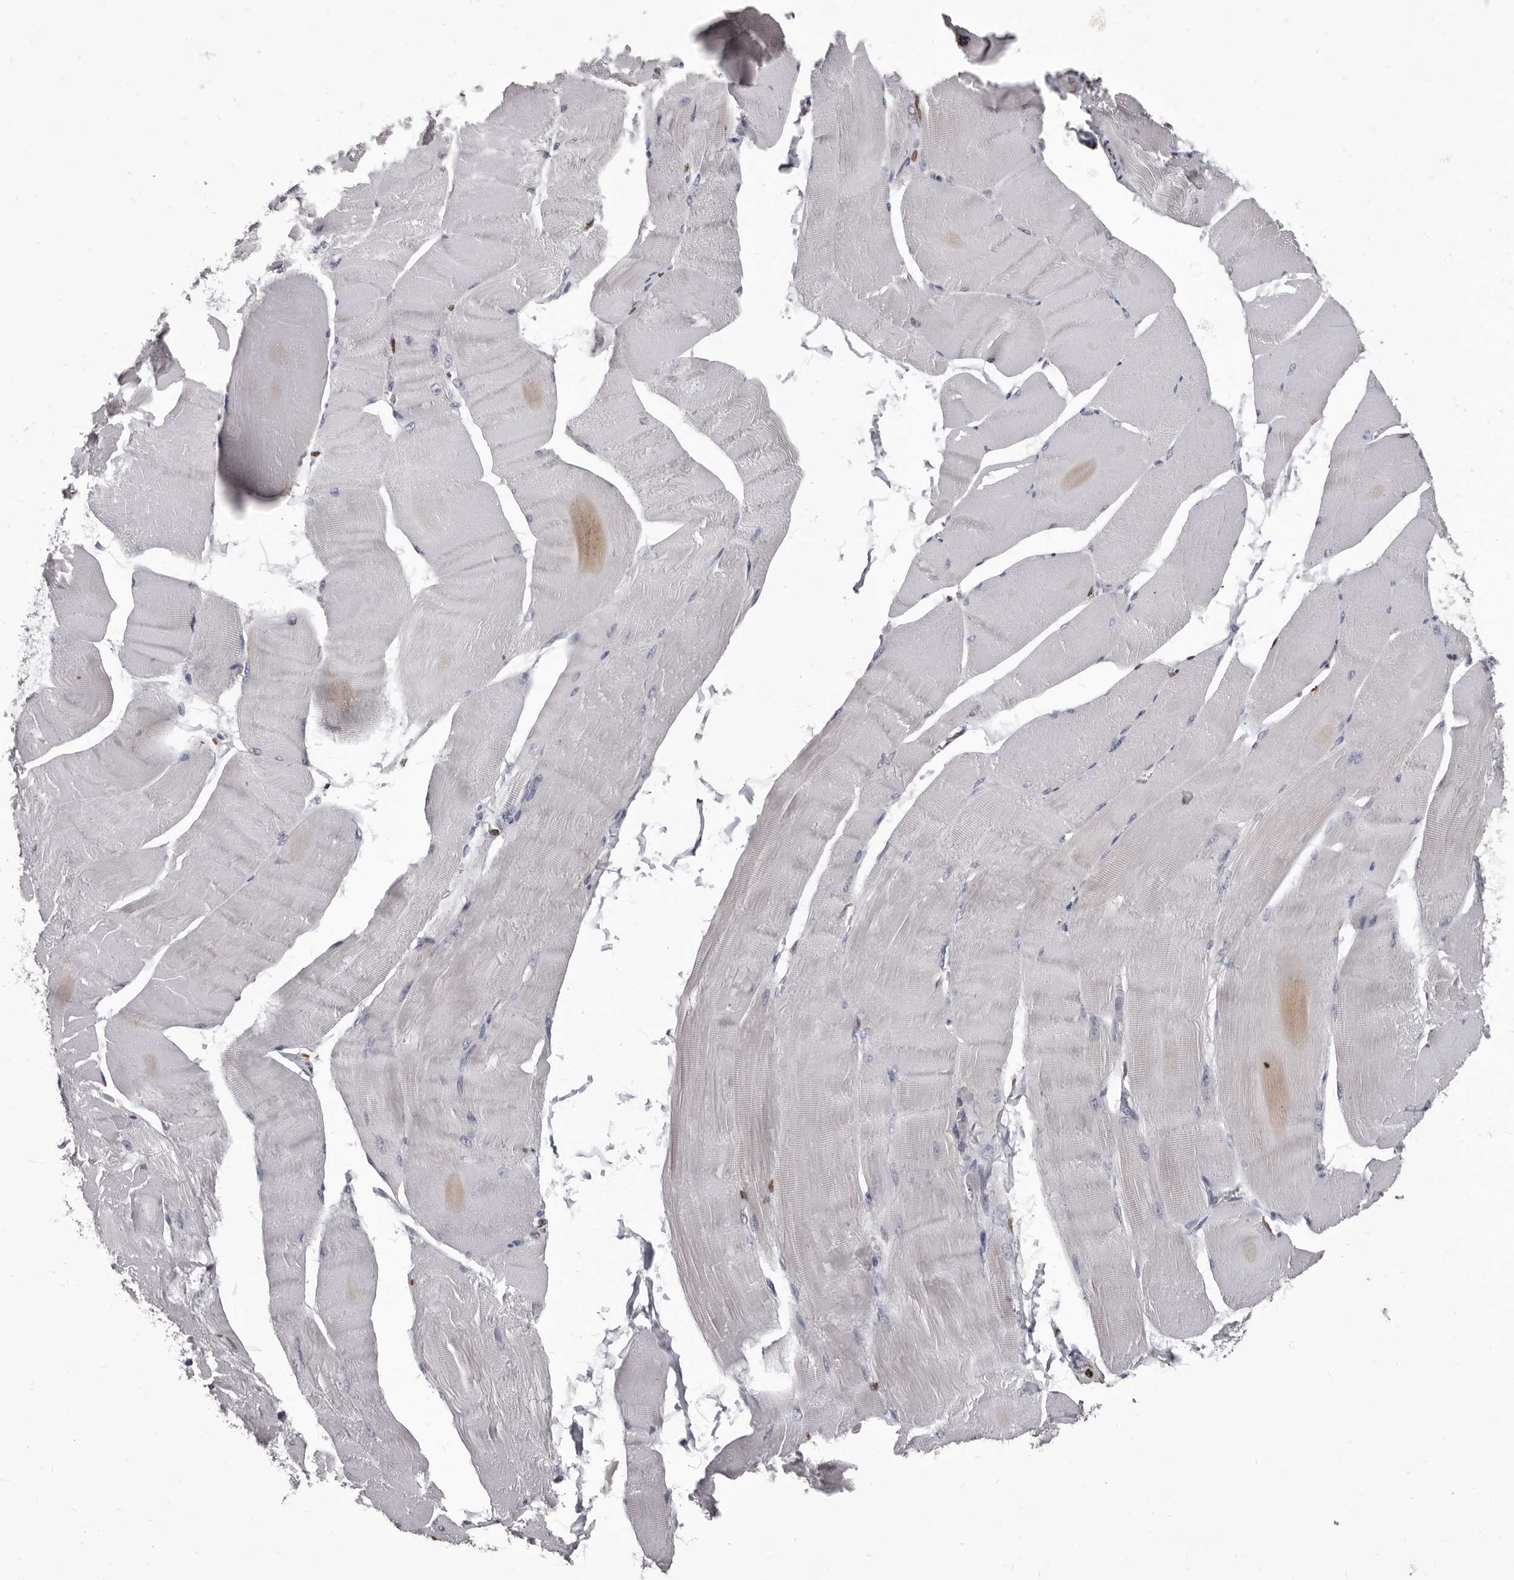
{"staining": {"intensity": "negative", "quantity": "none", "location": "none"}, "tissue": "skeletal muscle", "cell_type": "Myocytes", "image_type": "normal", "snomed": [{"axis": "morphology", "description": "Normal tissue, NOS"}, {"axis": "morphology", "description": "Basal cell carcinoma"}, {"axis": "topography", "description": "Skeletal muscle"}], "caption": "Immunohistochemical staining of normal skeletal muscle demonstrates no significant expression in myocytes. (DAB (3,3'-diaminobenzidine) immunohistochemistry, high magnification).", "gene": "AHR", "patient": {"sex": "female", "age": 64}}